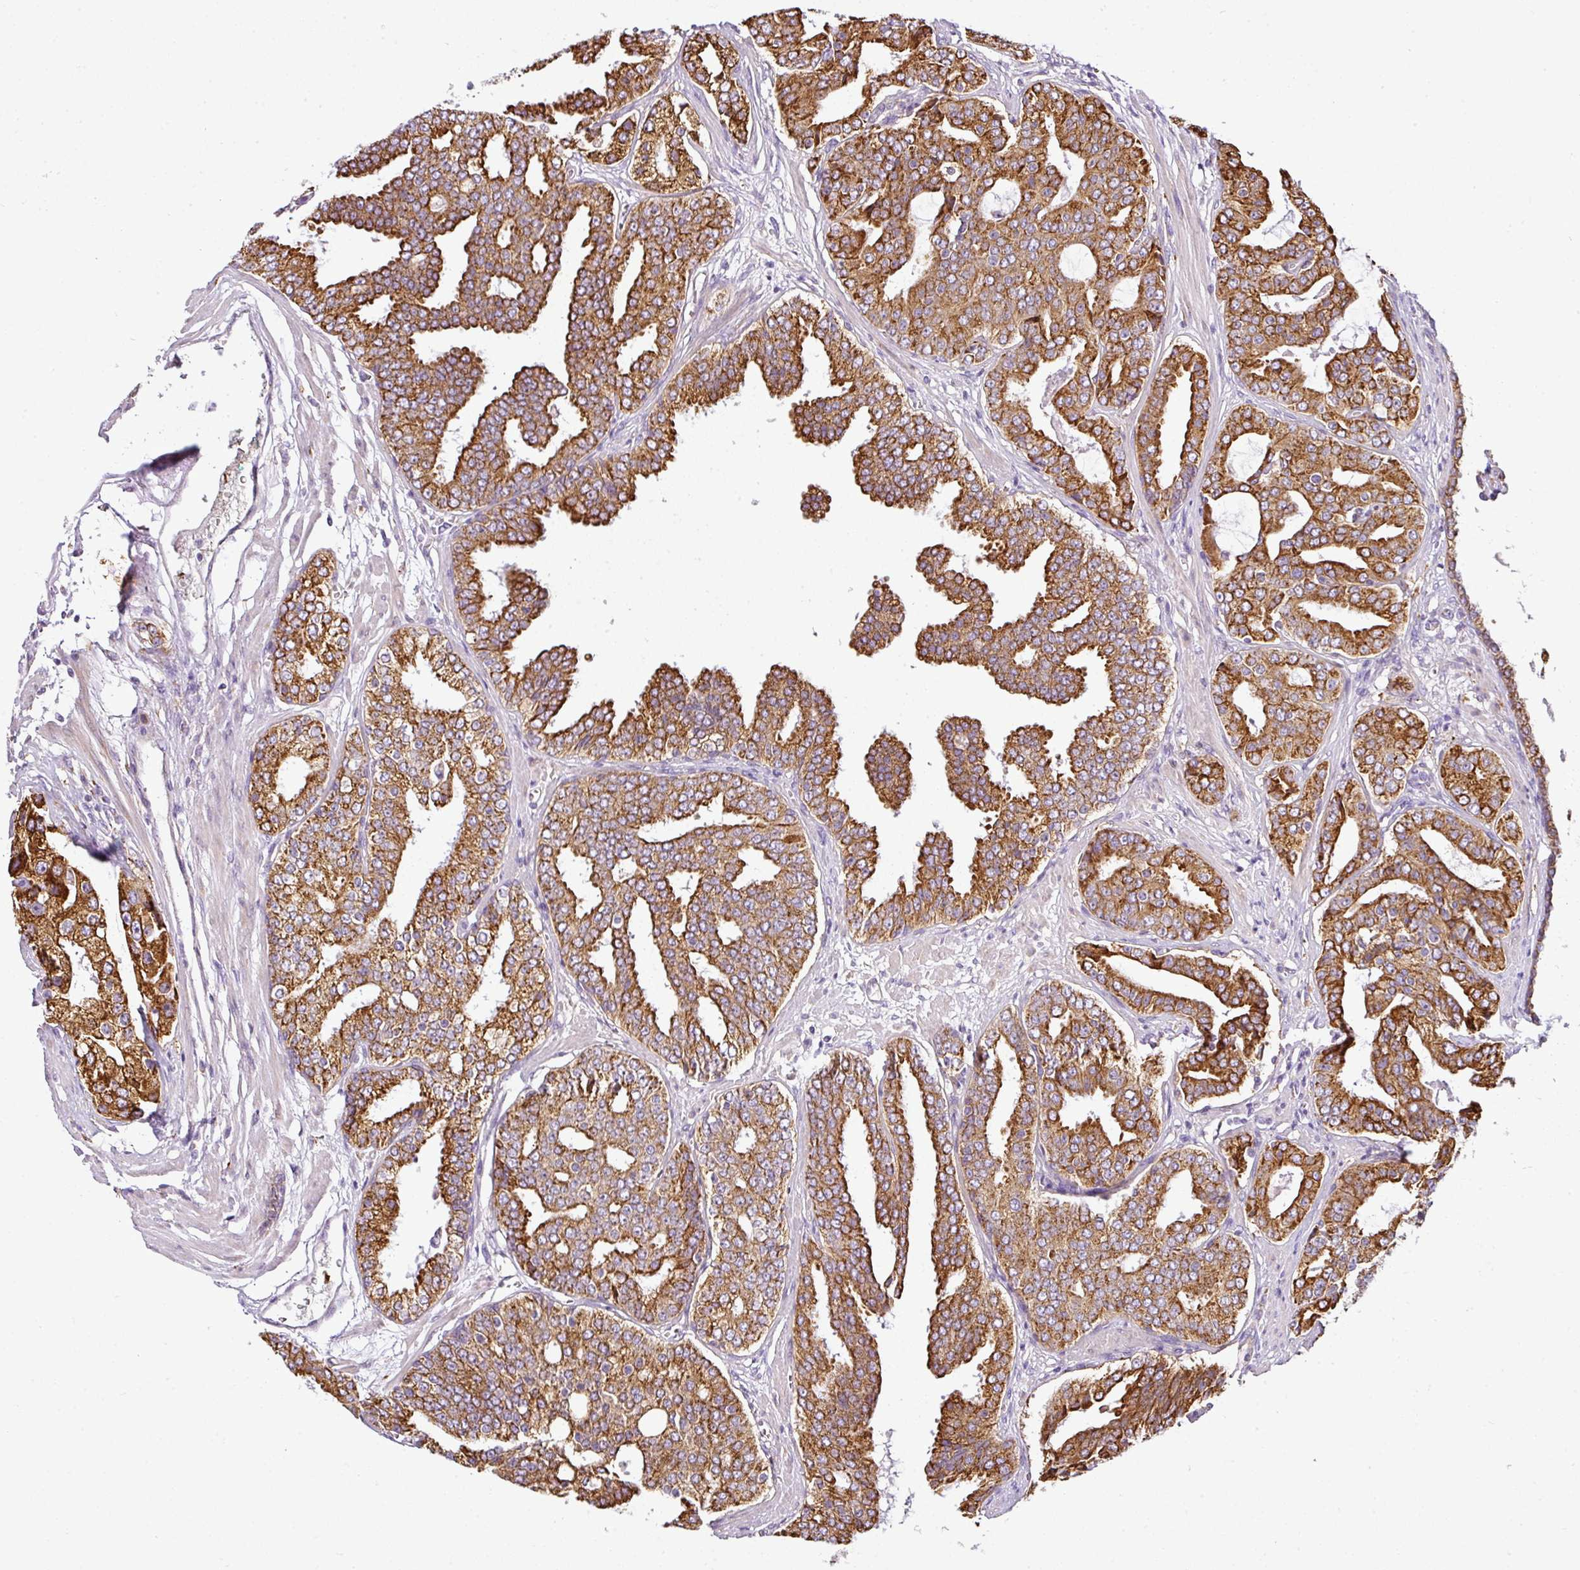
{"staining": {"intensity": "strong", "quantity": ">75%", "location": "cytoplasmic/membranous"}, "tissue": "prostate cancer", "cell_type": "Tumor cells", "image_type": "cancer", "snomed": [{"axis": "morphology", "description": "Adenocarcinoma, High grade"}, {"axis": "topography", "description": "Prostate"}], "caption": "Immunohistochemical staining of prostate cancer reveals high levels of strong cytoplasmic/membranous expression in about >75% of tumor cells.", "gene": "ANKRD18A", "patient": {"sex": "male", "age": 71}}